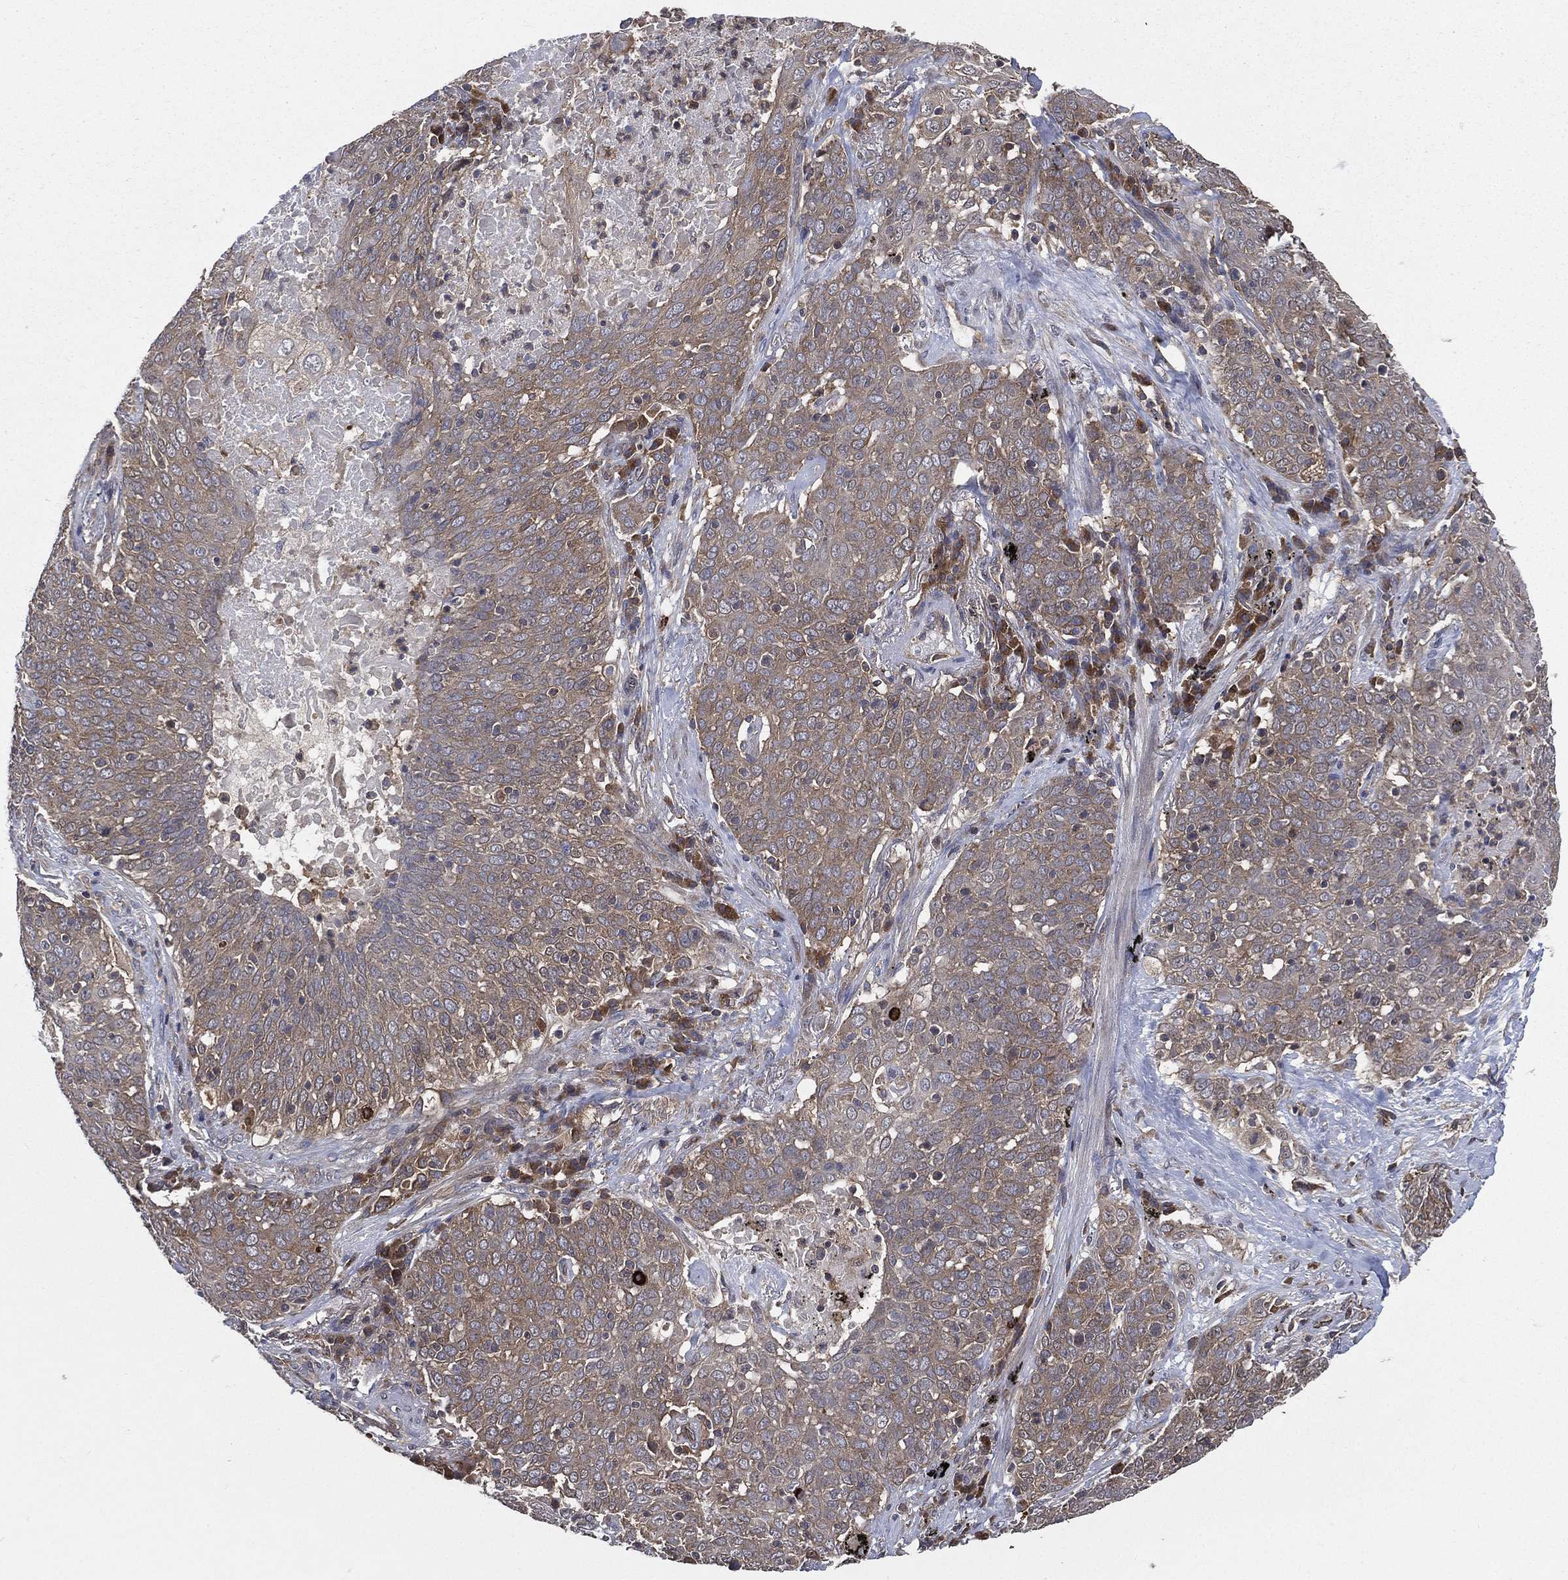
{"staining": {"intensity": "negative", "quantity": "none", "location": "none"}, "tissue": "lung cancer", "cell_type": "Tumor cells", "image_type": "cancer", "snomed": [{"axis": "morphology", "description": "Squamous cell carcinoma, NOS"}, {"axis": "topography", "description": "Lung"}], "caption": "High power microscopy photomicrograph of an immunohistochemistry micrograph of lung cancer, revealing no significant staining in tumor cells.", "gene": "SMPD3", "patient": {"sex": "male", "age": 82}}